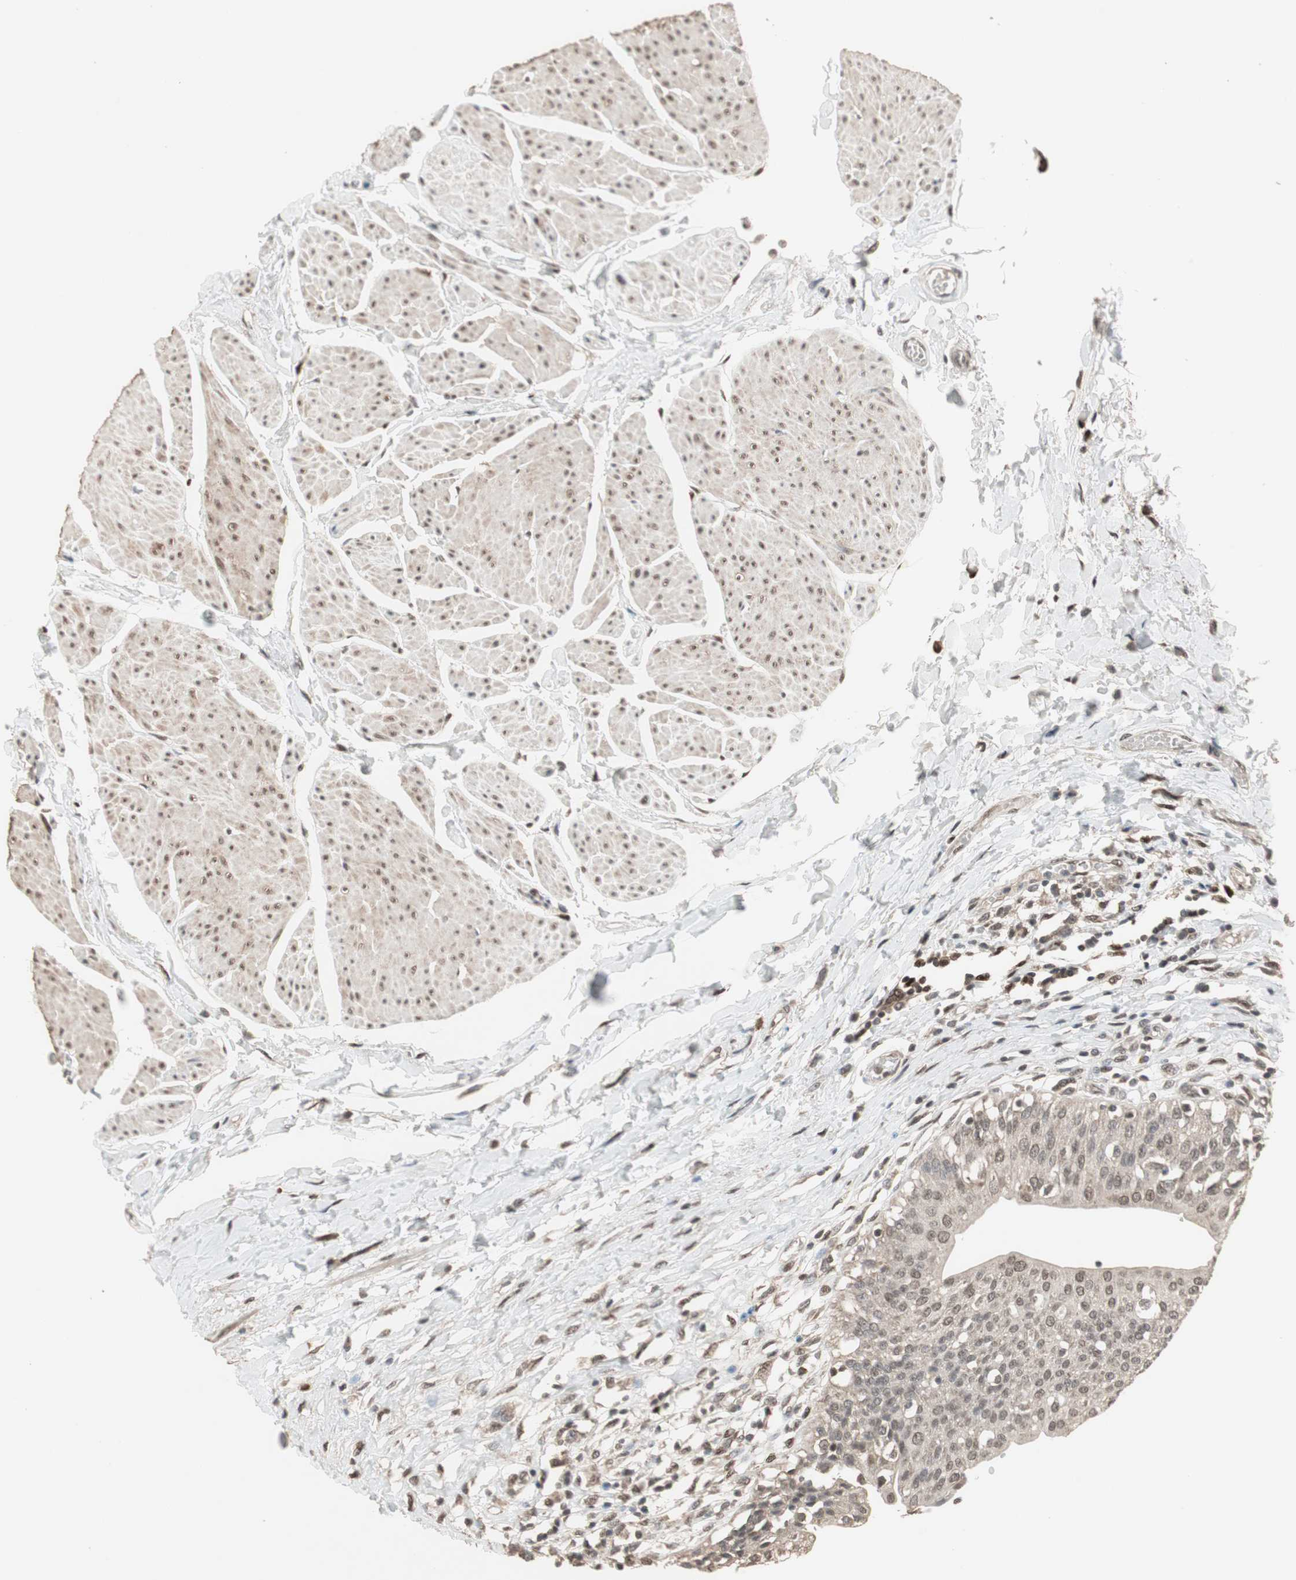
{"staining": {"intensity": "weak", "quantity": ">75%", "location": "cytoplasmic/membranous,nuclear"}, "tissue": "urinary bladder", "cell_type": "Urothelial cells", "image_type": "normal", "snomed": [{"axis": "morphology", "description": "Normal tissue, NOS"}, {"axis": "topography", "description": "Urinary bladder"}], "caption": "A high-resolution image shows immunohistochemistry (IHC) staining of benign urinary bladder, which shows weak cytoplasmic/membranous,nuclear positivity in about >75% of urothelial cells.", "gene": "ZHX2", "patient": {"sex": "female", "age": 80}}